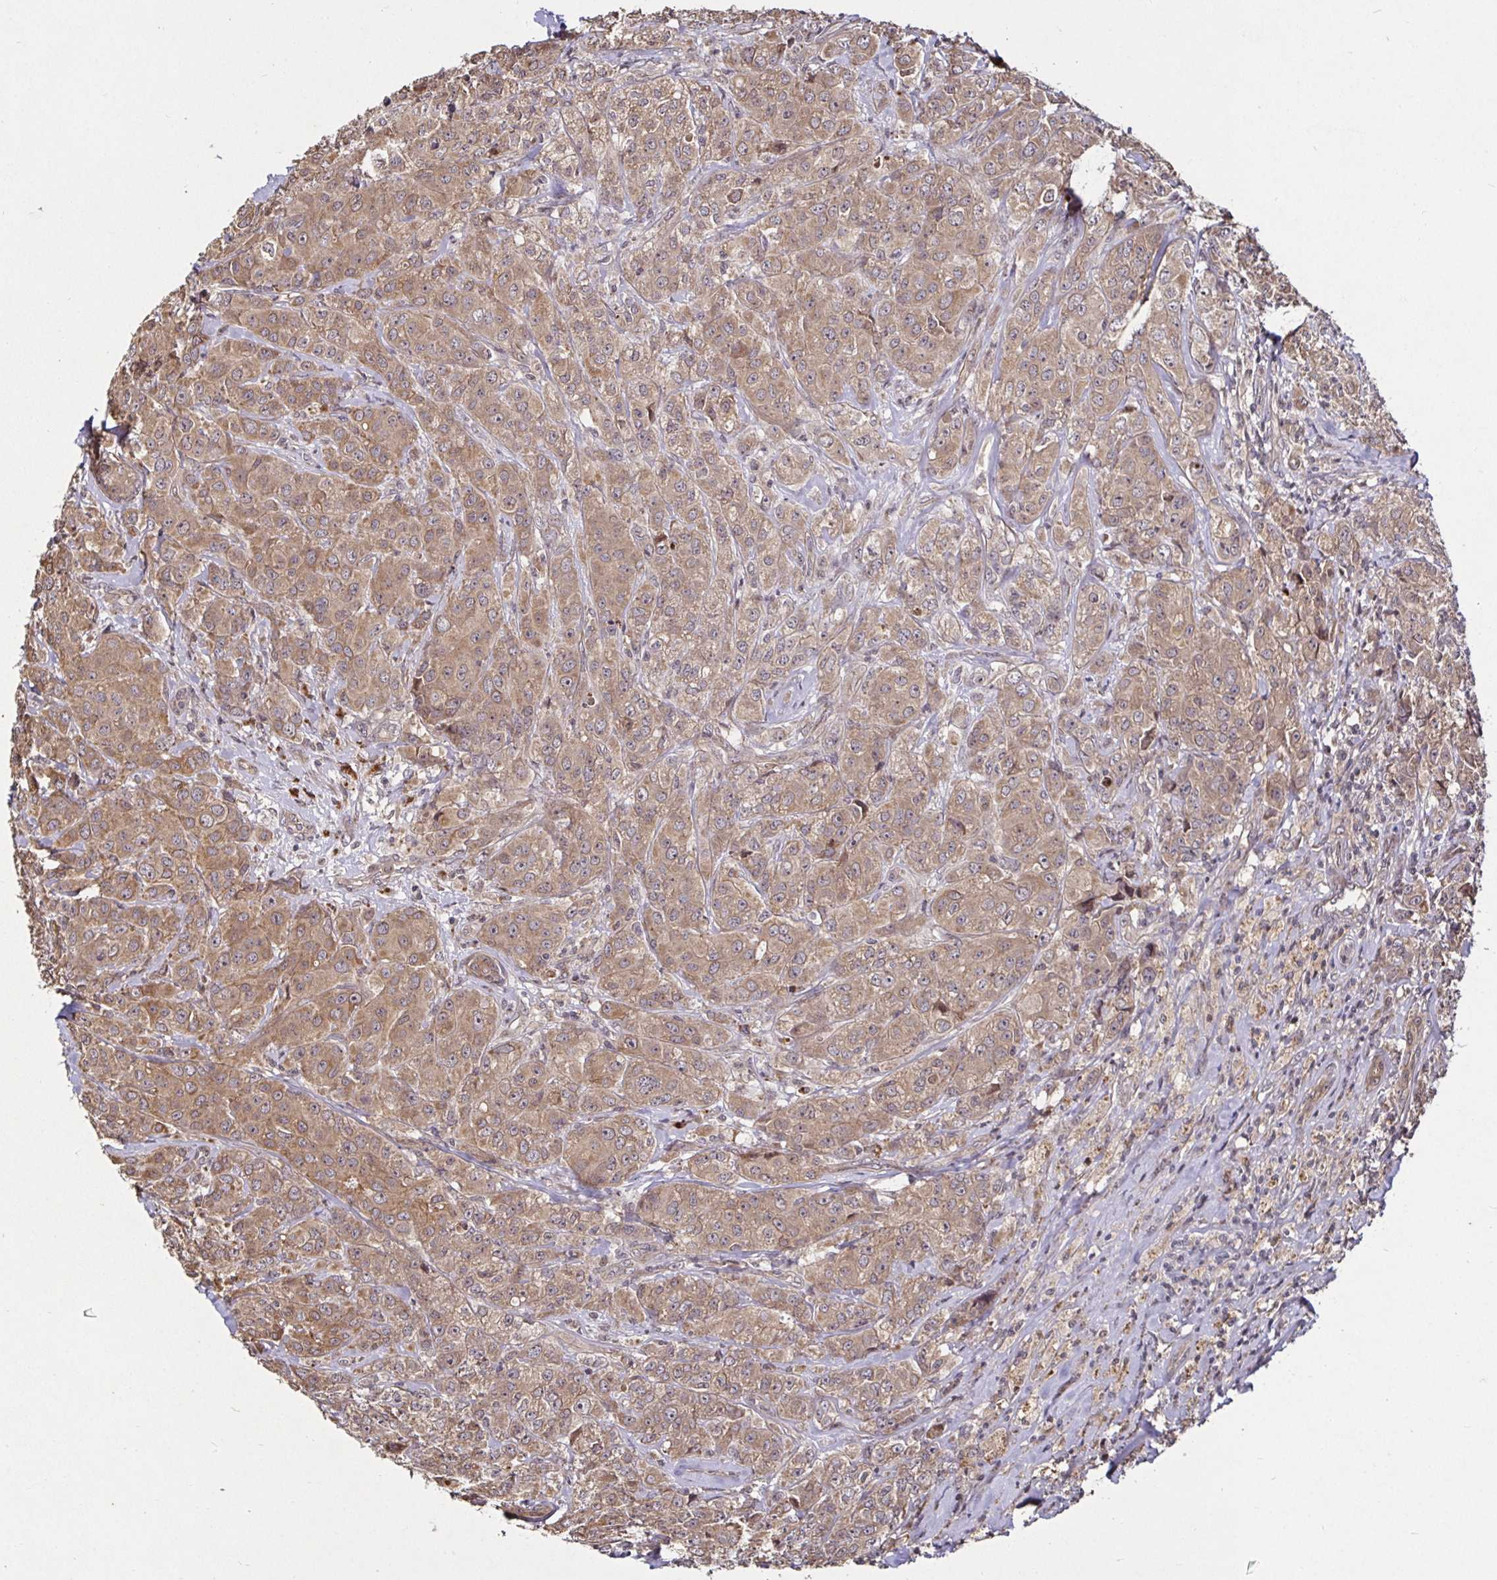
{"staining": {"intensity": "moderate", "quantity": ">75%", "location": "cytoplasmic/membranous"}, "tissue": "breast cancer", "cell_type": "Tumor cells", "image_type": "cancer", "snomed": [{"axis": "morphology", "description": "Normal tissue, NOS"}, {"axis": "morphology", "description": "Duct carcinoma"}, {"axis": "topography", "description": "Breast"}], "caption": "Protein expression analysis of breast cancer shows moderate cytoplasmic/membranous staining in about >75% of tumor cells.", "gene": "SMYD3", "patient": {"sex": "female", "age": 43}}